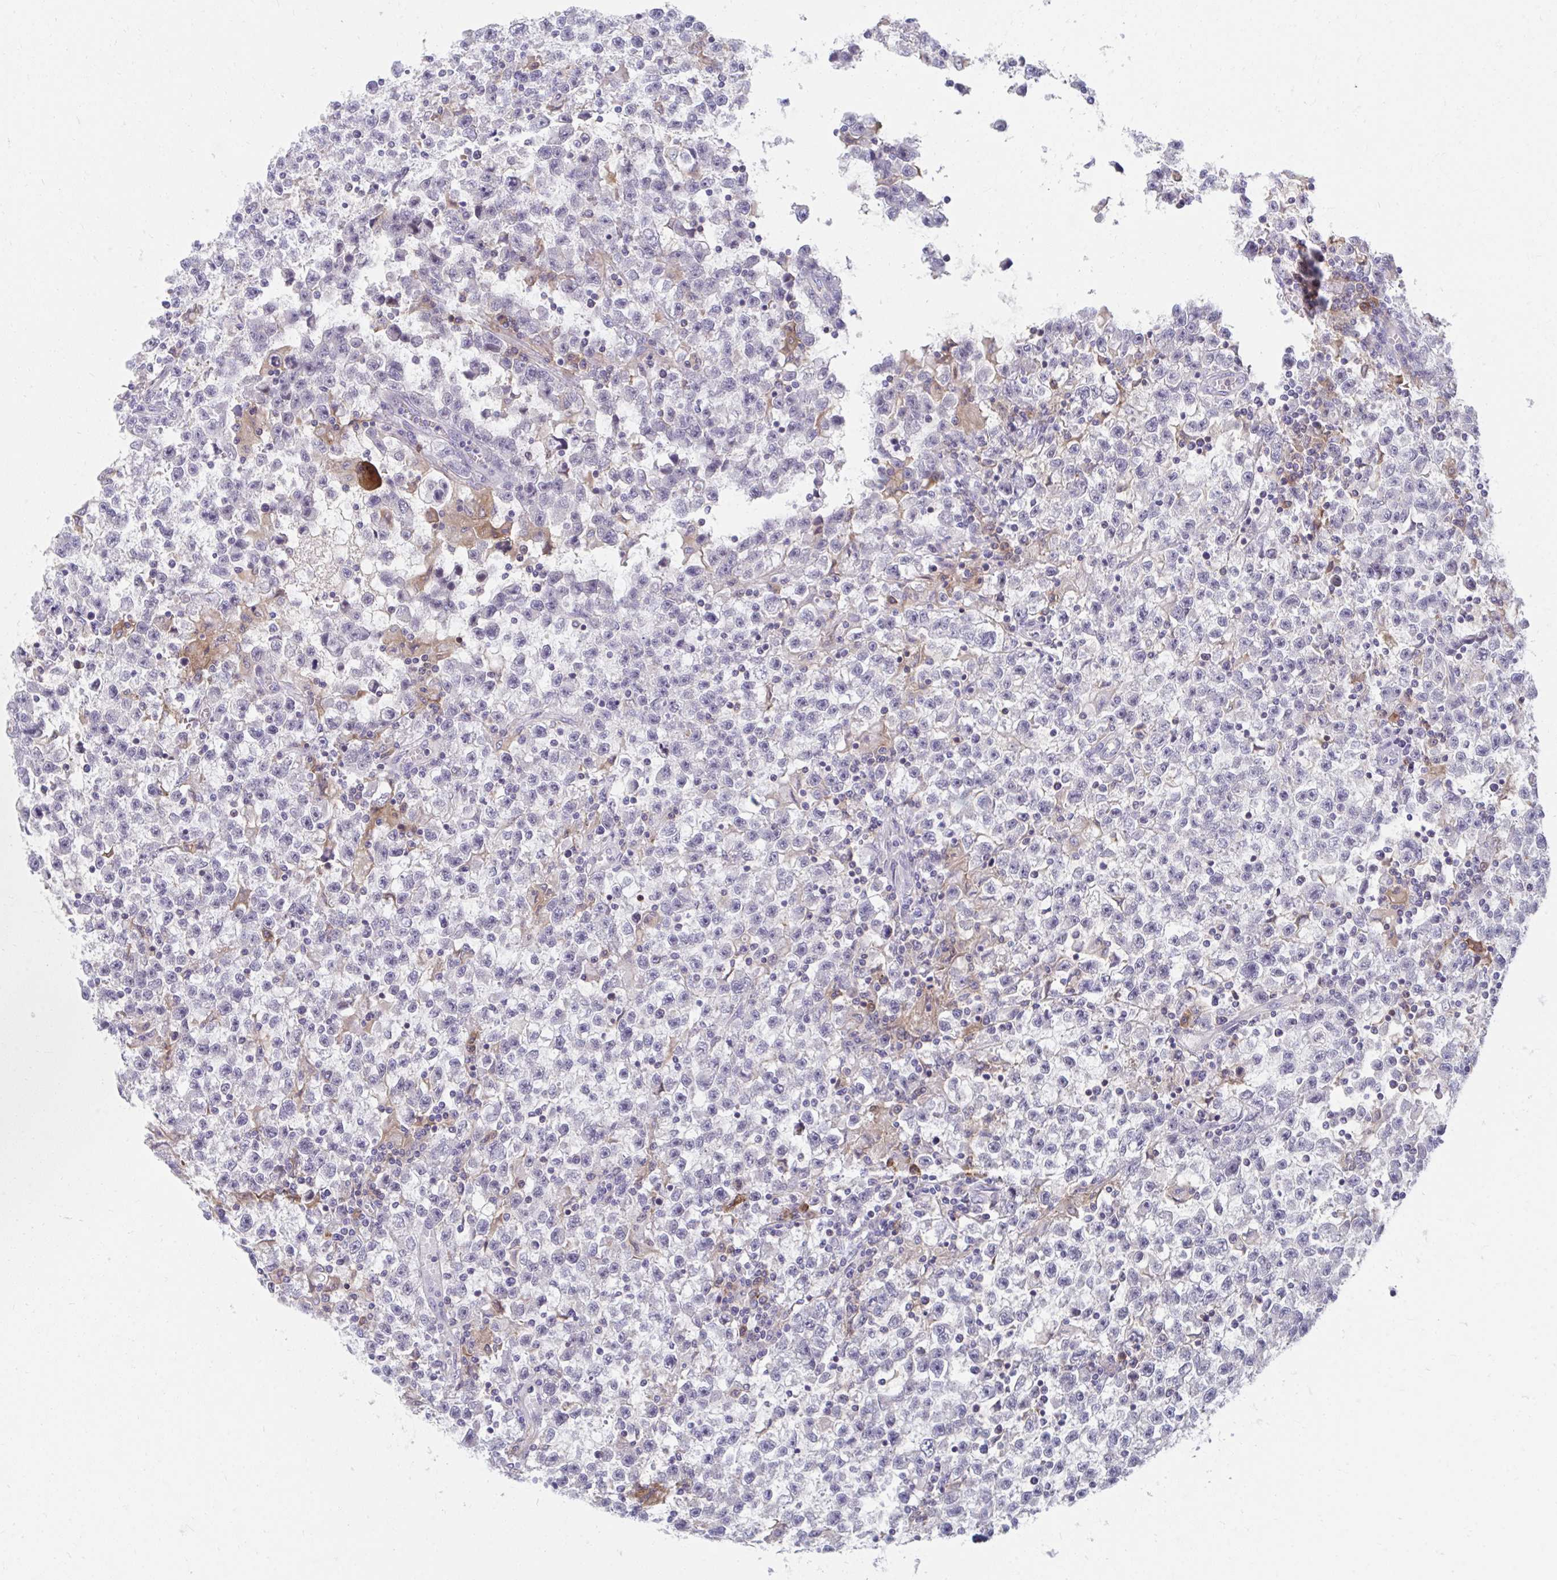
{"staining": {"intensity": "negative", "quantity": "none", "location": "none"}, "tissue": "testis cancer", "cell_type": "Tumor cells", "image_type": "cancer", "snomed": [{"axis": "morphology", "description": "Seminoma, NOS"}, {"axis": "topography", "description": "Testis"}], "caption": "A high-resolution micrograph shows immunohistochemistry staining of testis cancer, which shows no significant staining in tumor cells.", "gene": "SLAMF7", "patient": {"sex": "male", "age": 31}}